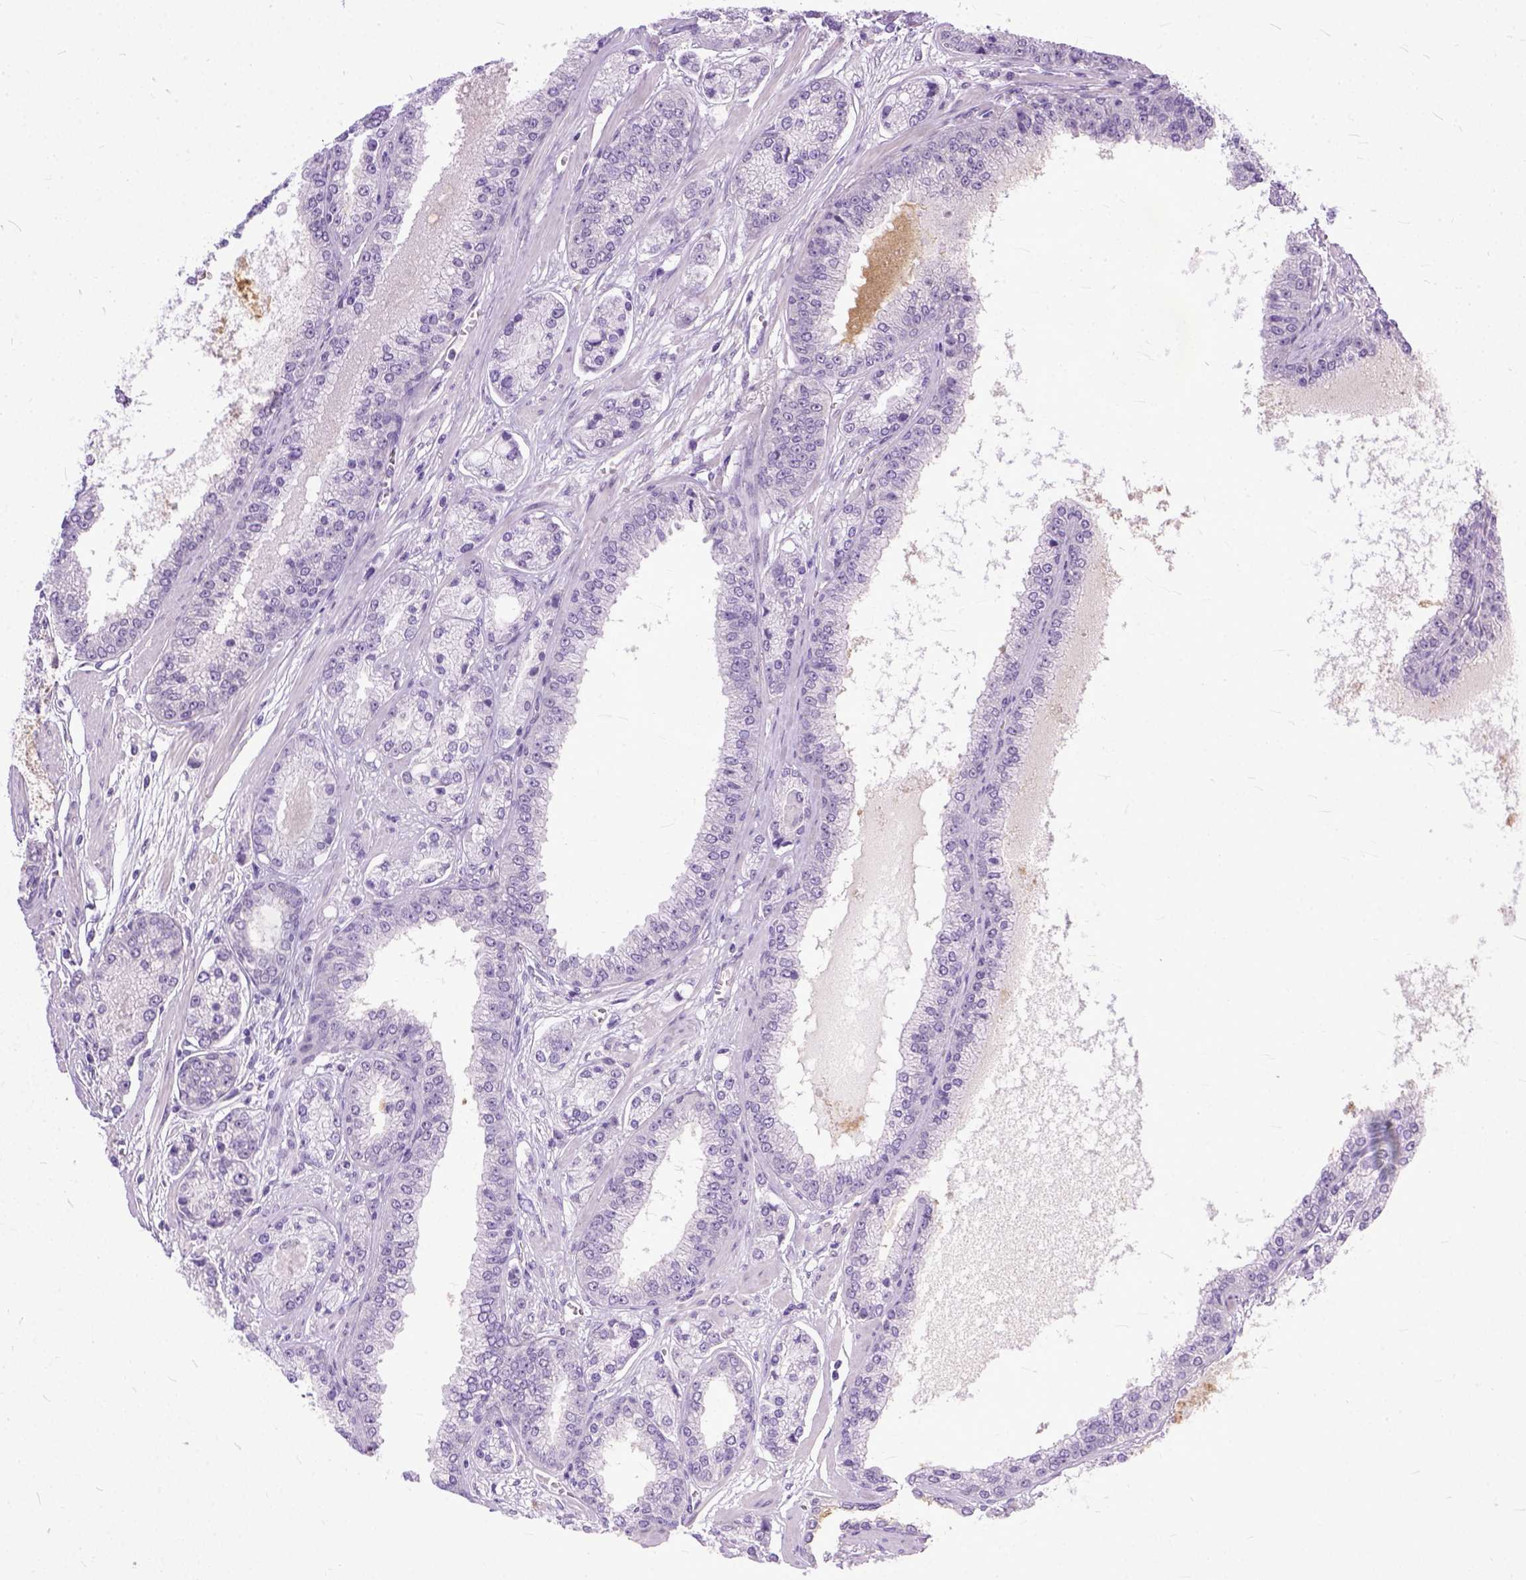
{"staining": {"intensity": "negative", "quantity": "none", "location": "none"}, "tissue": "prostate cancer", "cell_type": "Tumor cells", "image_type": "cancer", "snomed": [{"axis": "morphology", "description": "Adenocarcinoma, NOS"}, {"axis": "topography", "description": "Prostate"}], "caption": "Adenocarcinoma (prostate) stained for a protein using IHC exhibits no staining tumor cells.", "gene": "TCEAL7", "patient": {"sex": "male", "age": 64}}